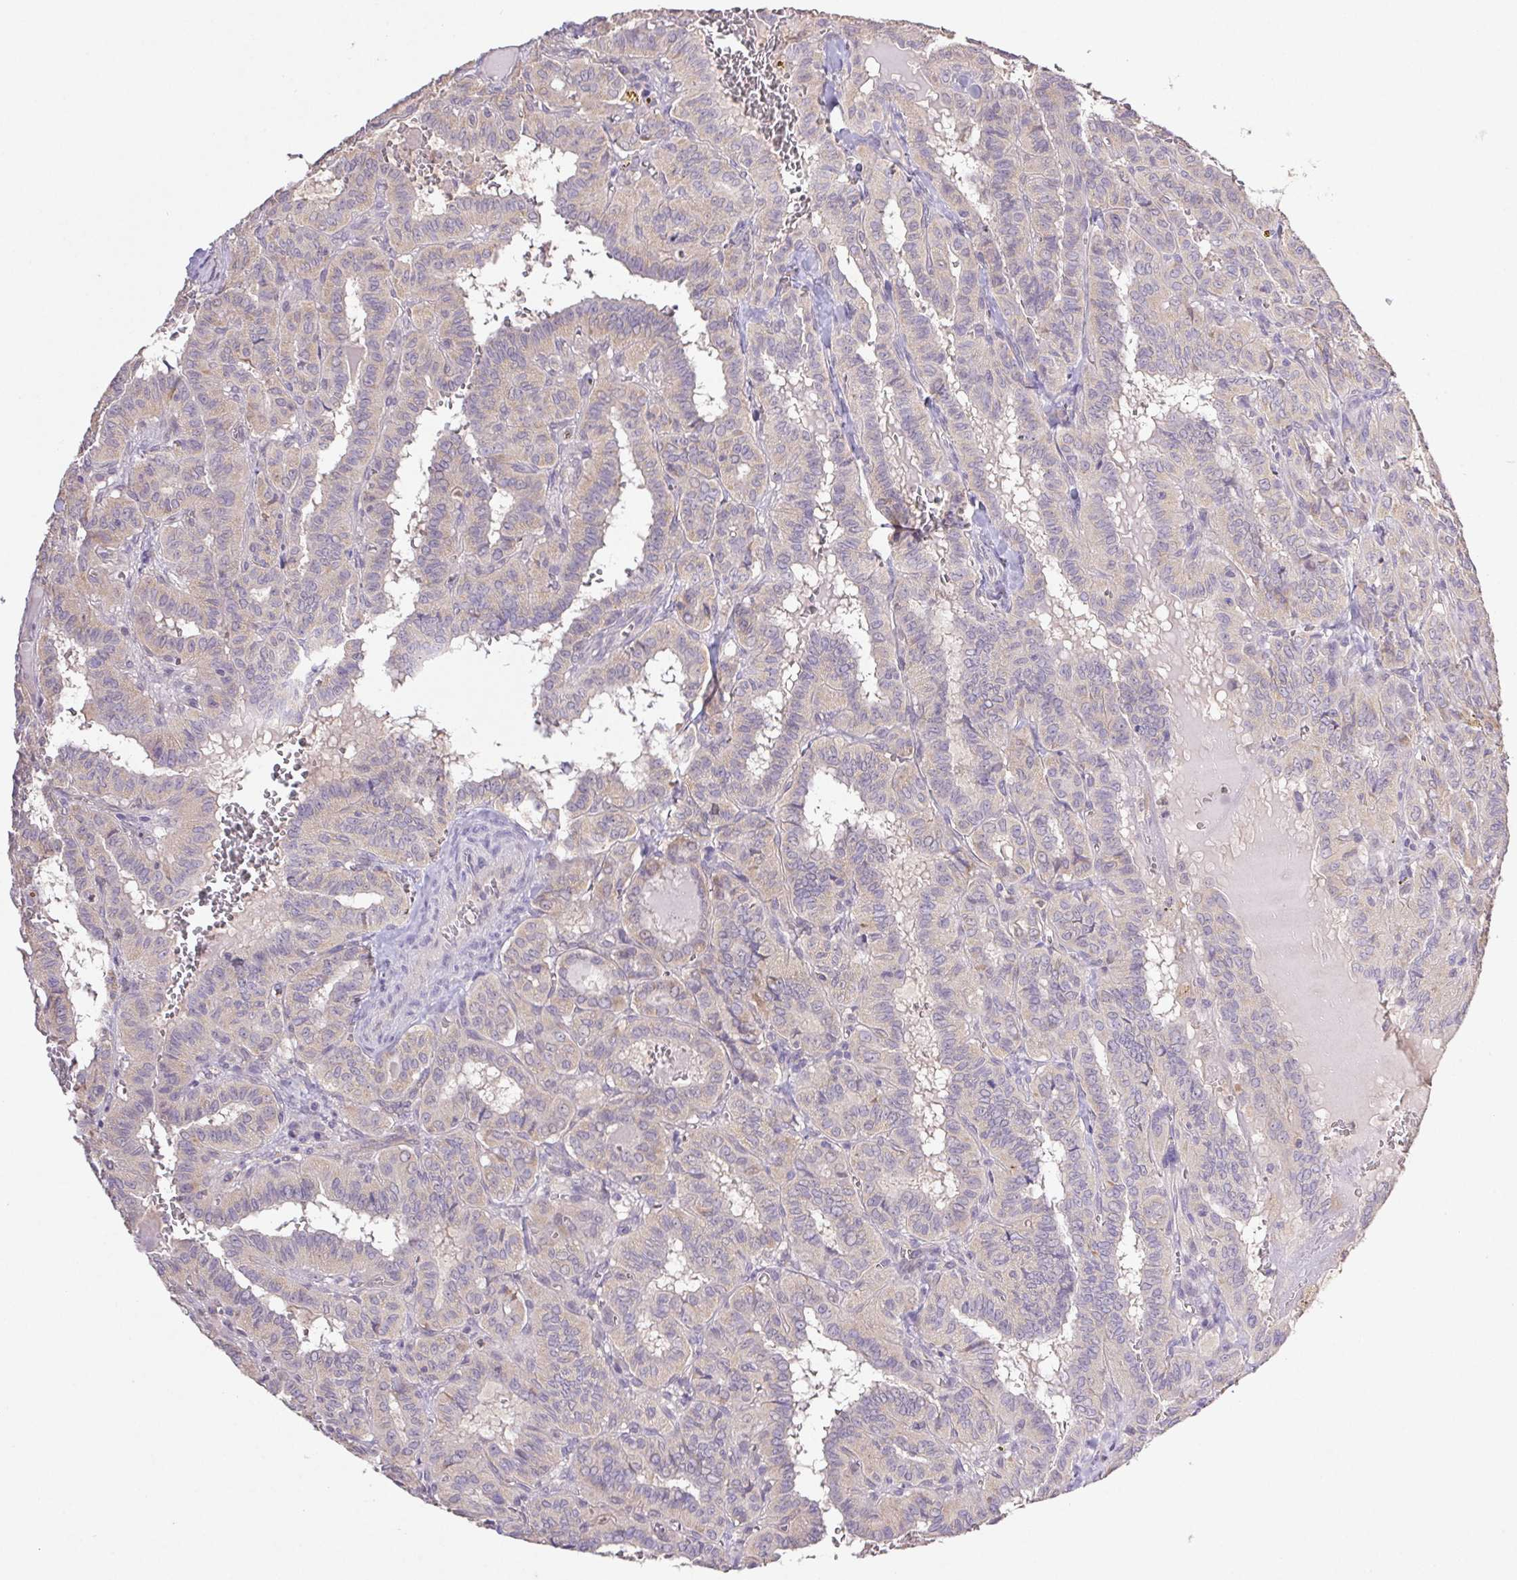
{"staining": {"intensity": "negative", "quantity": "none", "location": "none"}, "tissue": "thyroid cancer", "cell_type": "Tumor cells", "image_type": "cancer", "snomed": [{"axis": "morphology", "description": "Papillary adenocarcinoma, NOS"}, {"axis": "topography", "description": "Thyroid gland"}], "caption": "High power microscopy photomicrograph of an immunohistochemistry (IHC) micrograph of thyroid cancer (papillary adenocarcinoma), revealing no significant expression in tumor cells. (DAB (3,3'-diaminobenzidine) IHC, high magnification).", "gene": "RAB11A", "patient": {"sex": "female", "age": 21}}